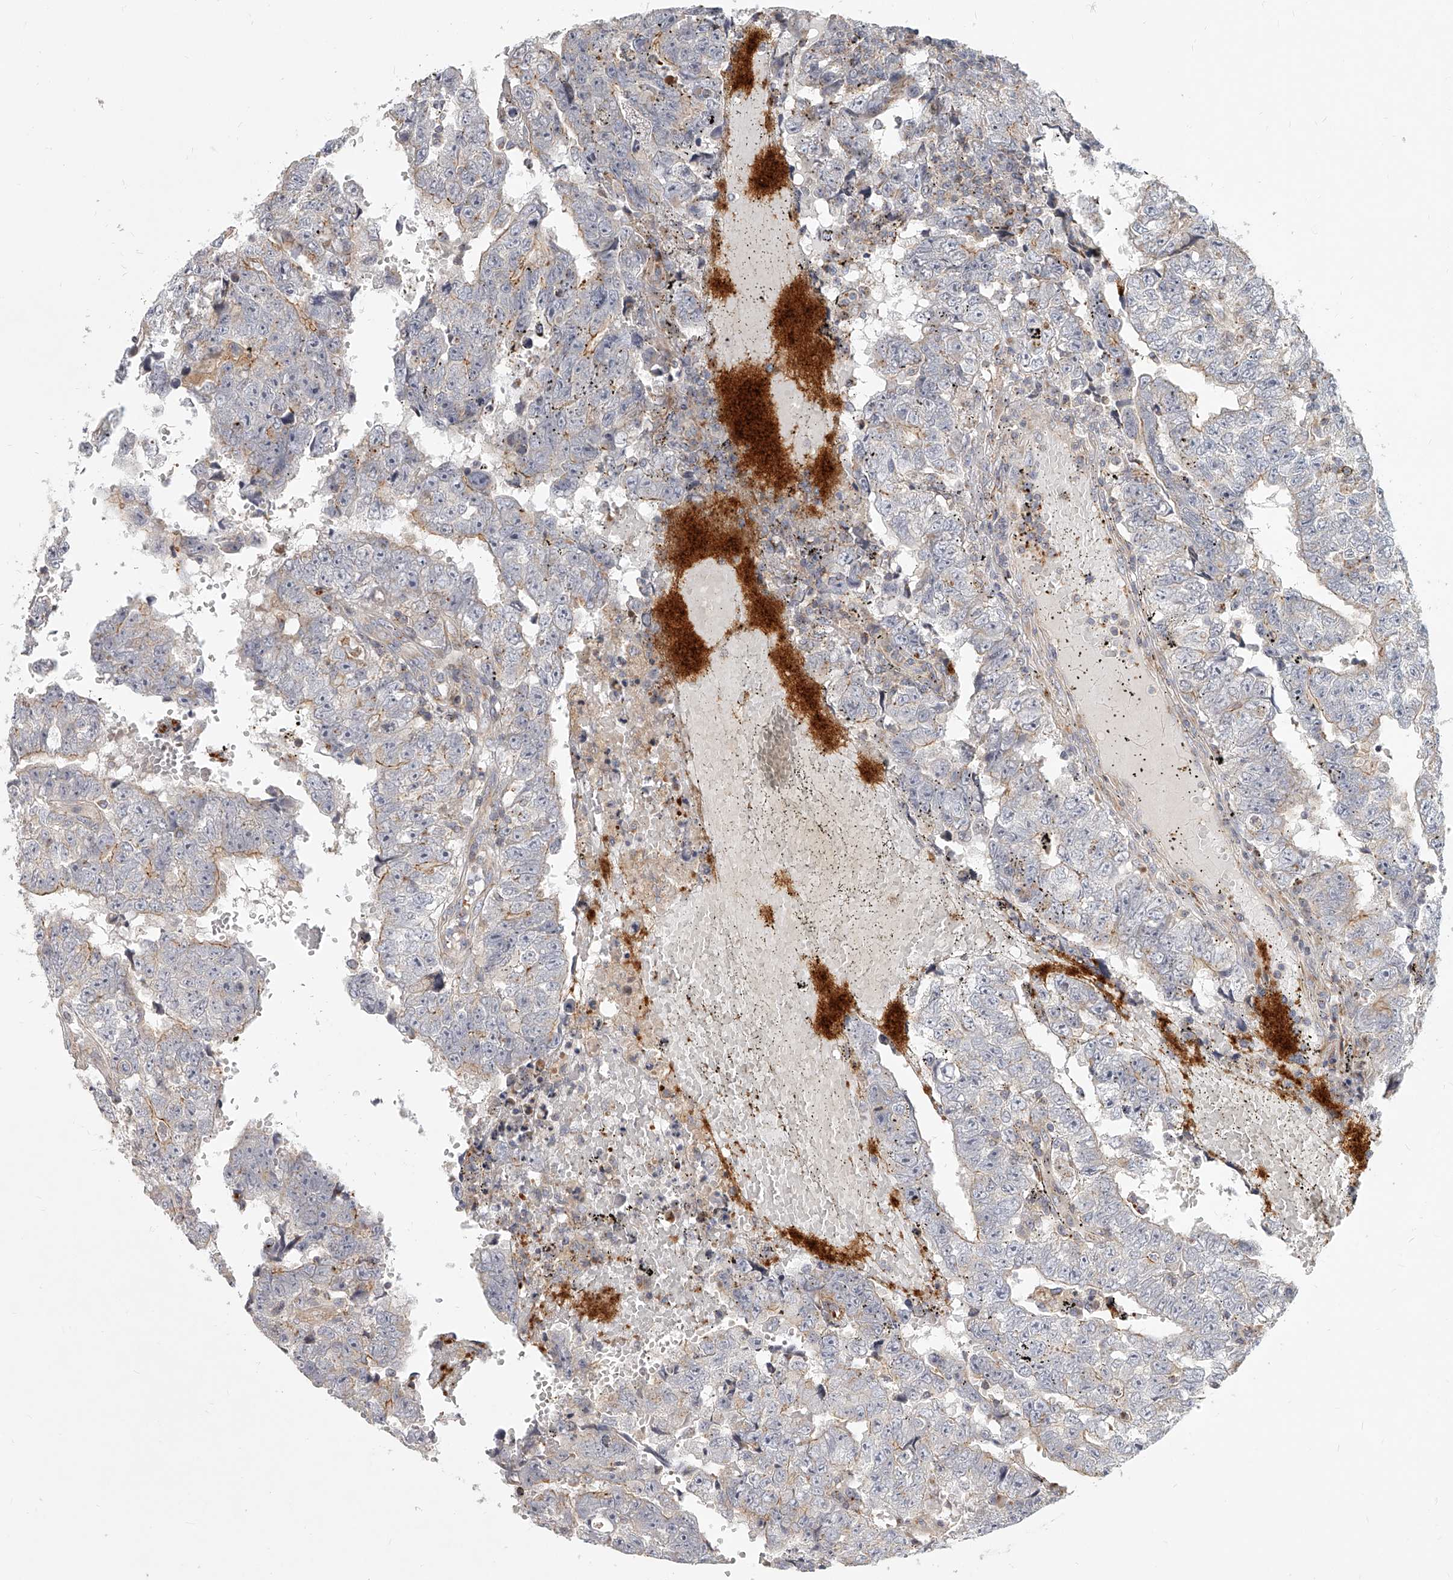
{"staining": {"intensity": "moderate", "quantity": "<25%", "location": "cytoplasmic/membranous"}, "tissue": "testis cancer", "cell_type": "Tumor cells", "image_type": "cancer", "snomed": [{"axis": "morphology", "description": "Carcinoma, Embryonal, NOS"}, {"axis": "topography", "description": "Testis"}], "caption": "Protein expression analysis of testis cancer demonstrates moderate cytoplasmic/membranous expression in approximately <25% of tumor cells. The protein is shown in brown color, while the nuclei are stained blue.", "gene": "SLC37A1", "patient": {"sex": "male", "age": 25}}